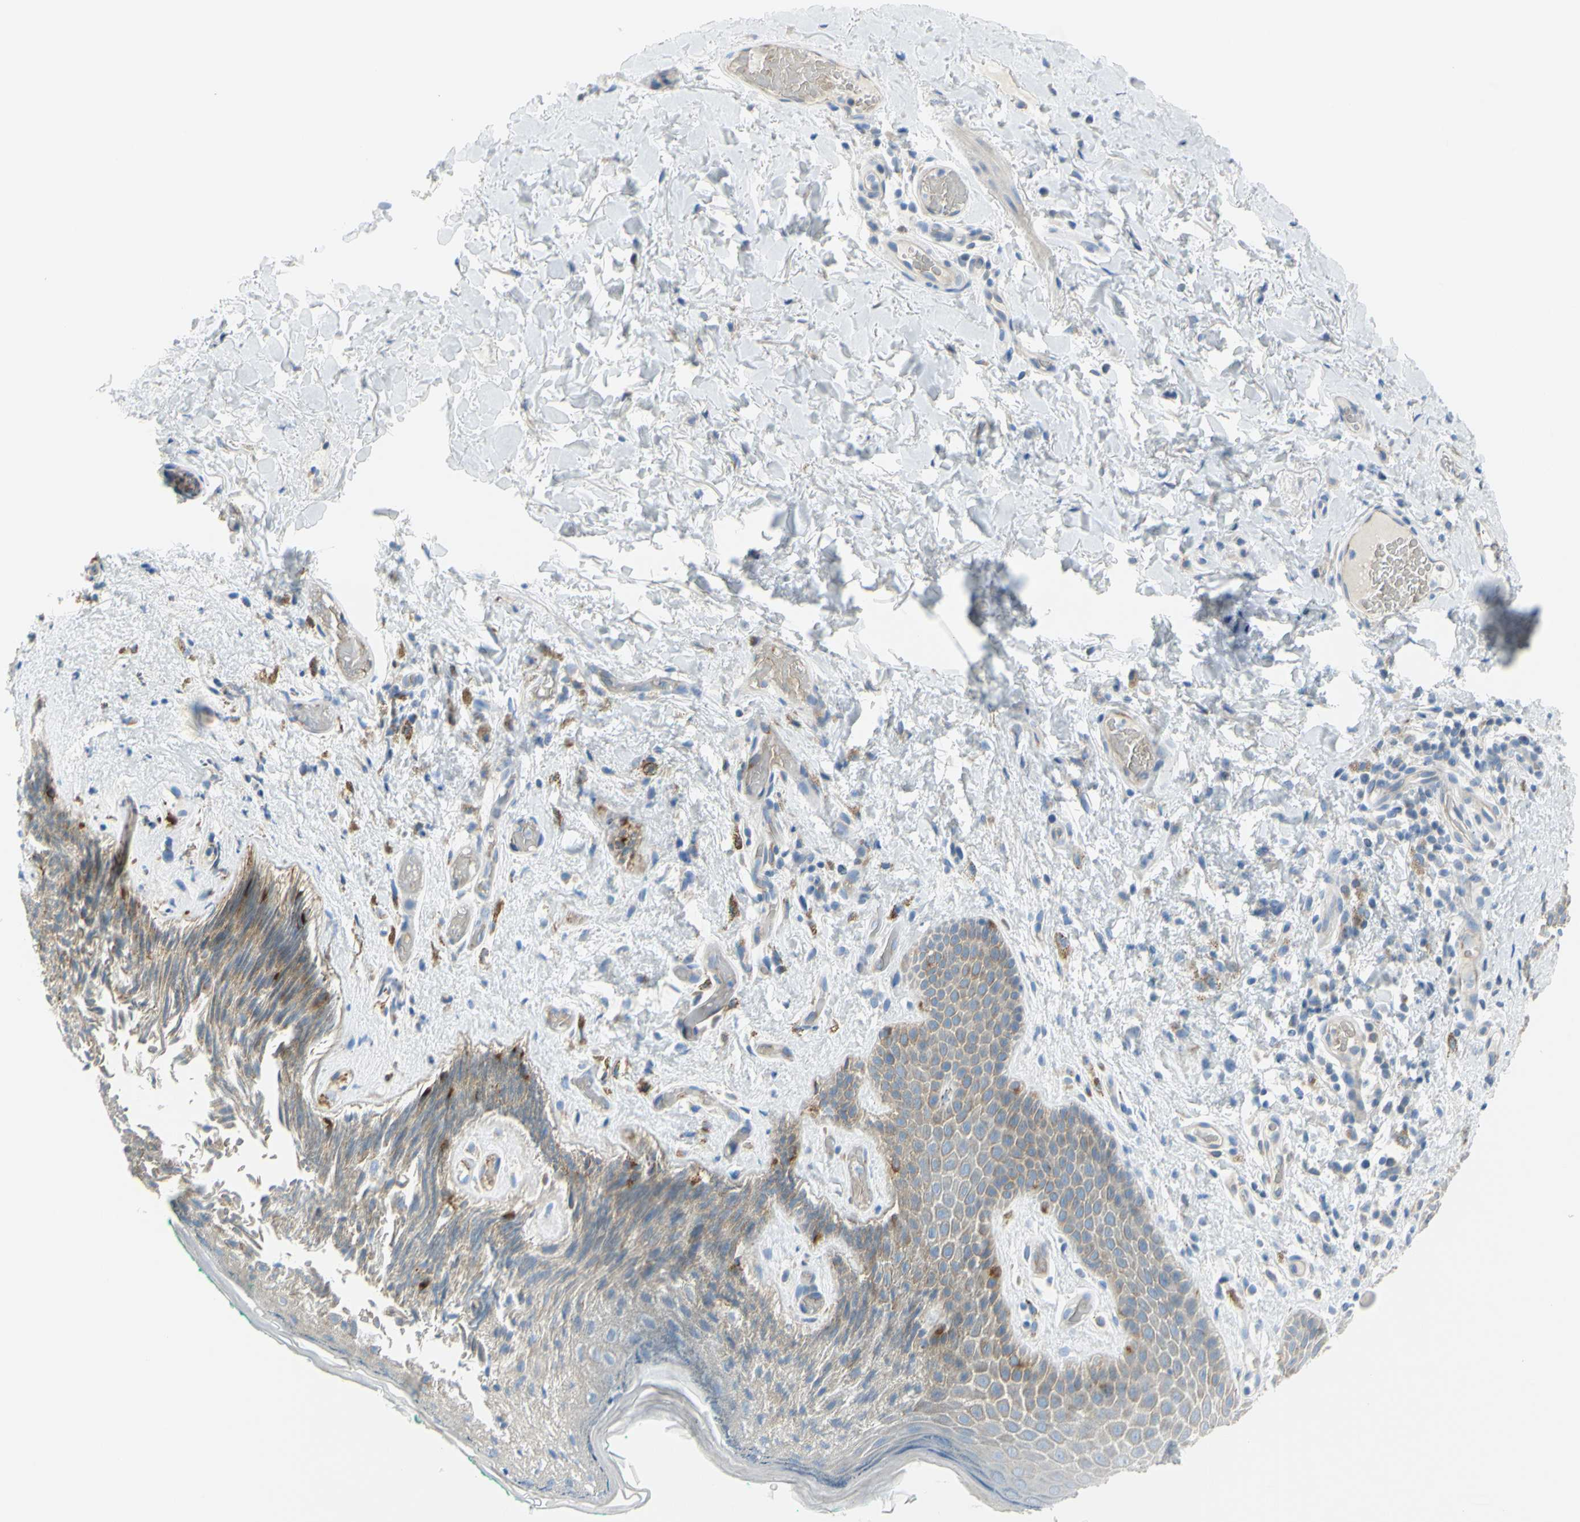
{"staining": {"intensity": "weak", "quantity": "25%-75%", "location": "cytoplasmic/membranous"}, "tissue": "skin", "cell_type": "Epidermal cells", "image_type": "normal", "snomed": [{"axis": "morphology", "description": "Normal tissue, NOS"}, {"axis": "topography", "description": "Anal"}], "caption": "Protein staining of benign skin displays weak cytoplasmic/membranous positivity in approximately 25%-75% of epidermal cells.", "gene": "FRMD4B", "patient": {"sex": "male", "age": 74}}